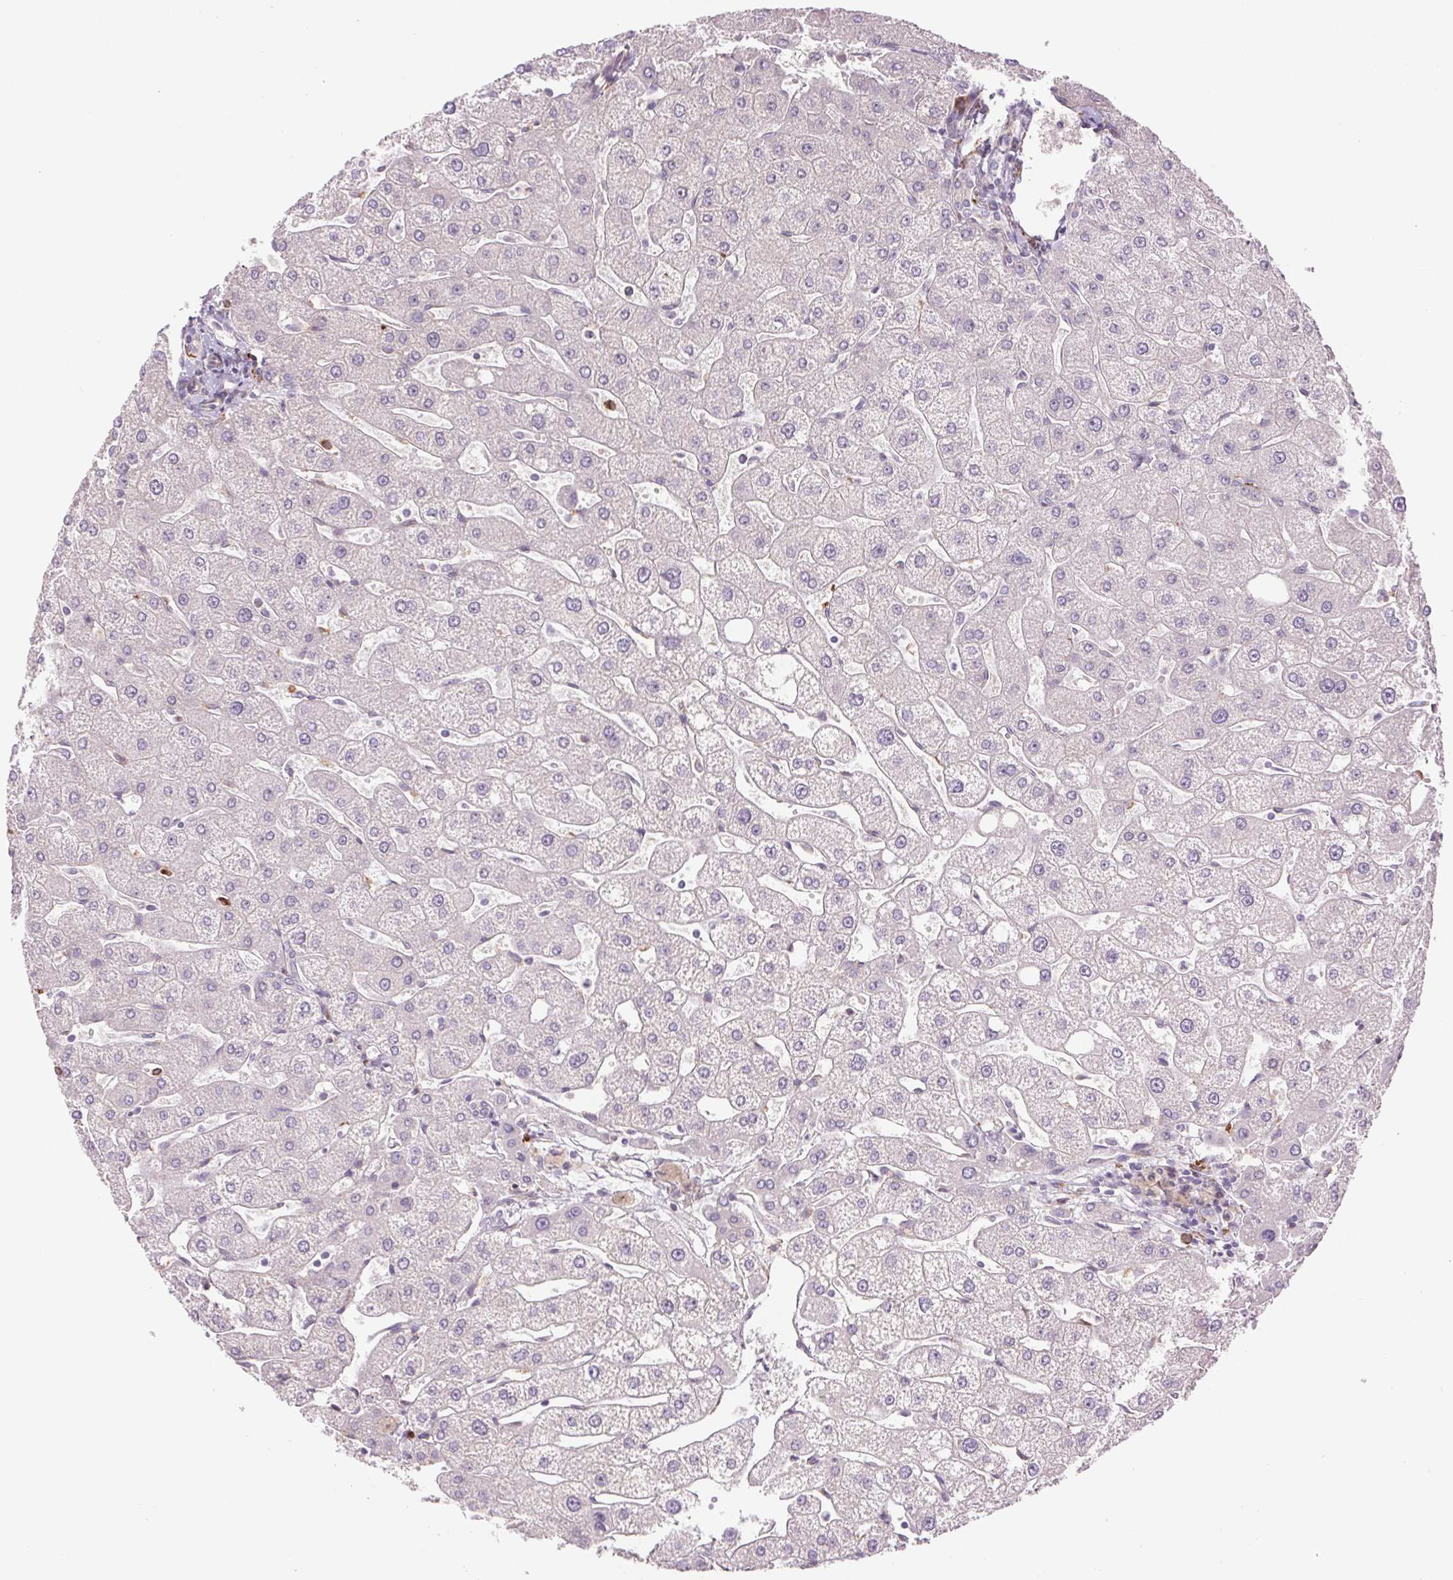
{"staining": {"intensity": "negative", "quantity": "none", "location": "none"}, "tissue": "liver", "cell_type": "Cholangiocytes", "image_type": "normal", "snomed": [{"axis": "morphology", "description": "Normal tissue, NOS"}, {"axis": "topography", "description": "Liver"}], "caption": "An IHC image of normal liver is shown. There is no staining in cholangiocytes of liver.", "gene": "METTL17", "patient": {"sex": "male", "age": 67}}